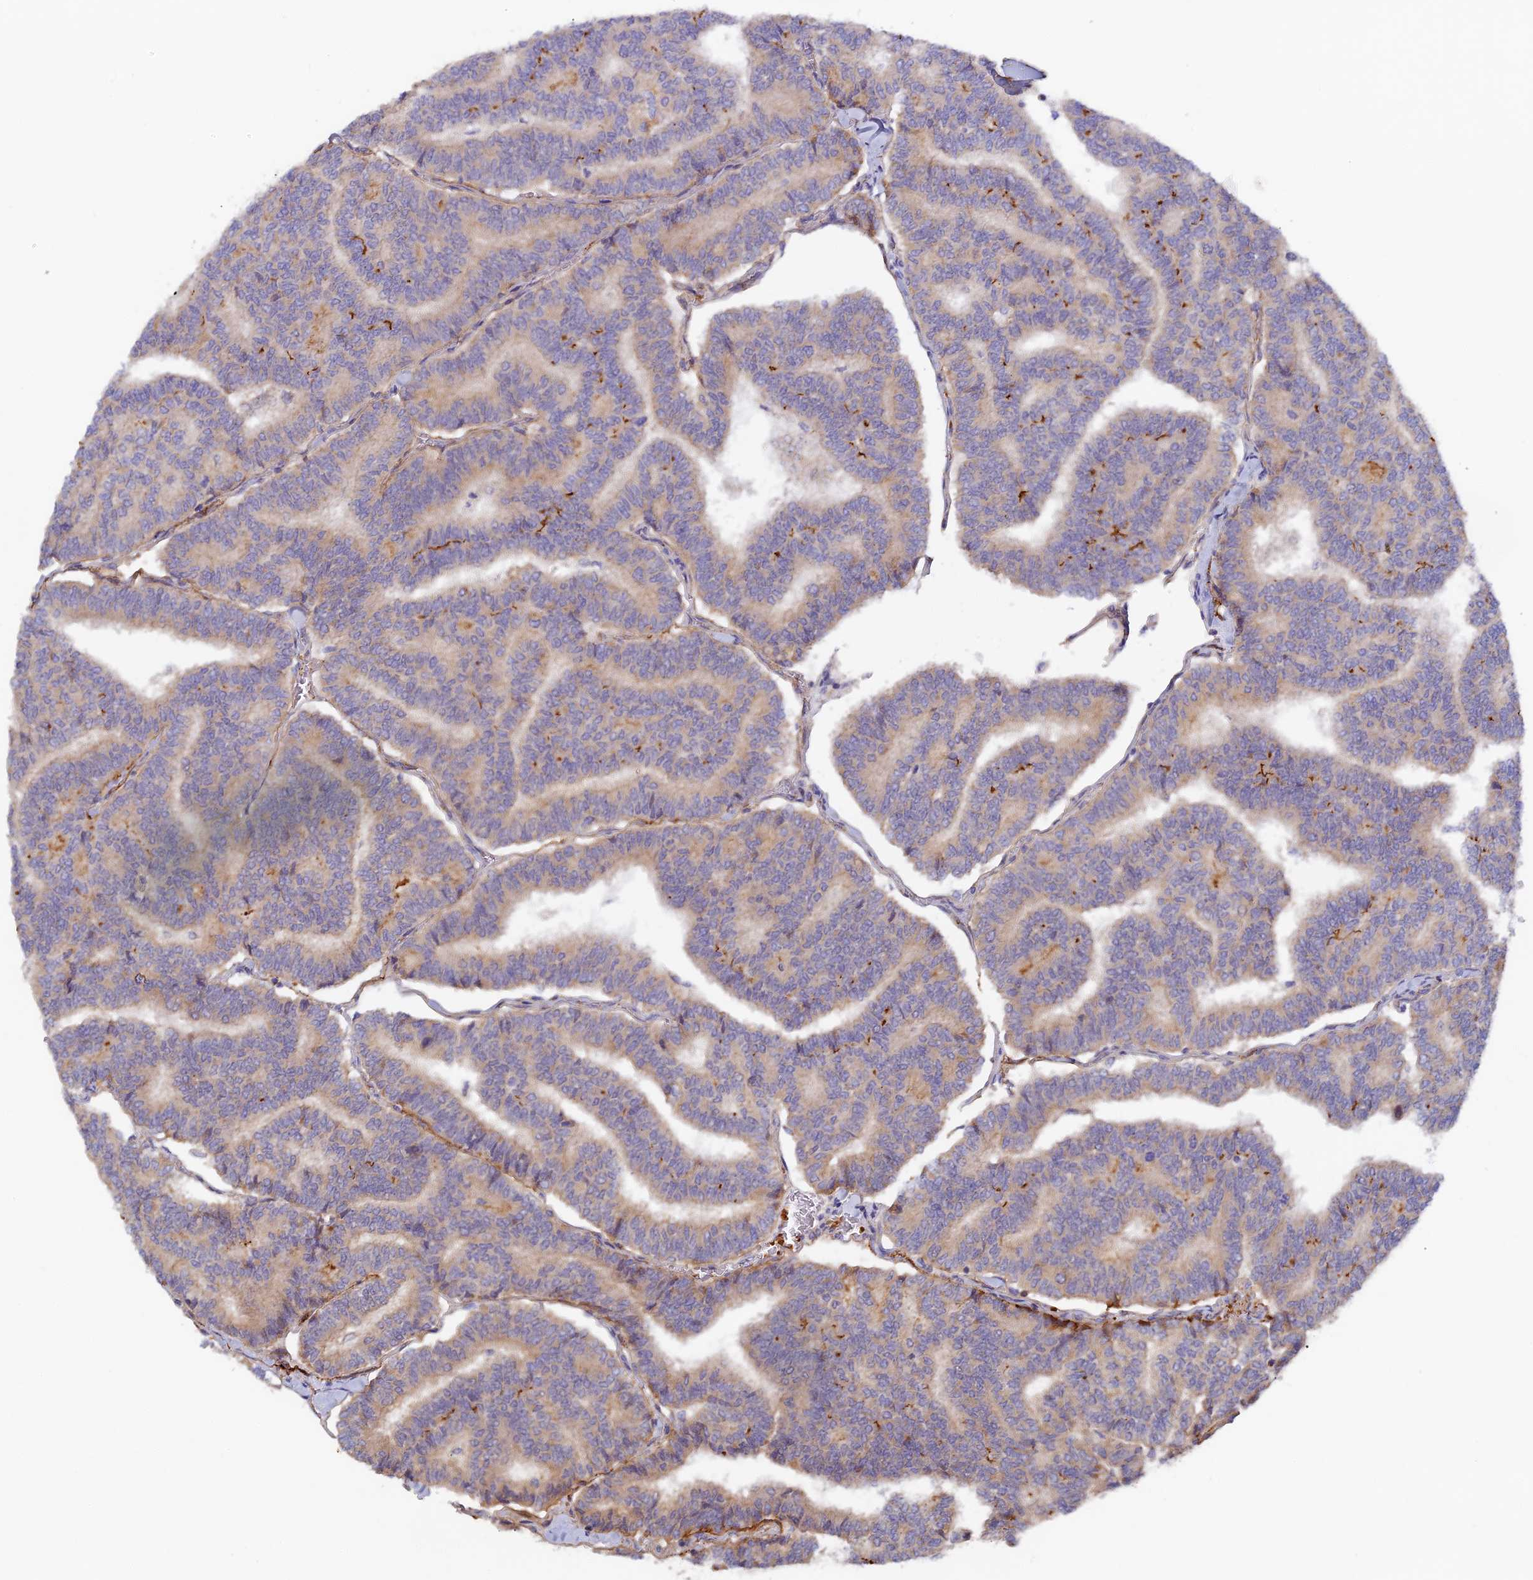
{"staining": {"intensity": "moderate", "quantity": "<25%", "location": "cytoplasmic/membranous"}, "tissue": "thyroid cancer", "cell_type": "Tumor cells", "image_type": "cancer", "snomed": [{"axis": "morphology", "description": "Papillary adenocarcinoma, NOS"}, {"axis": "topography", "description": "Thyroid gland"}], "caption": "High-power microscopy captured an IHC image of papillary adenocarcinoma (thyroid), revealing moderate cytoplasmic/membranous staining in about <25% of tumor cells.", "gene": "MISP3", "patient": {"sex": "female", "age": 35}}